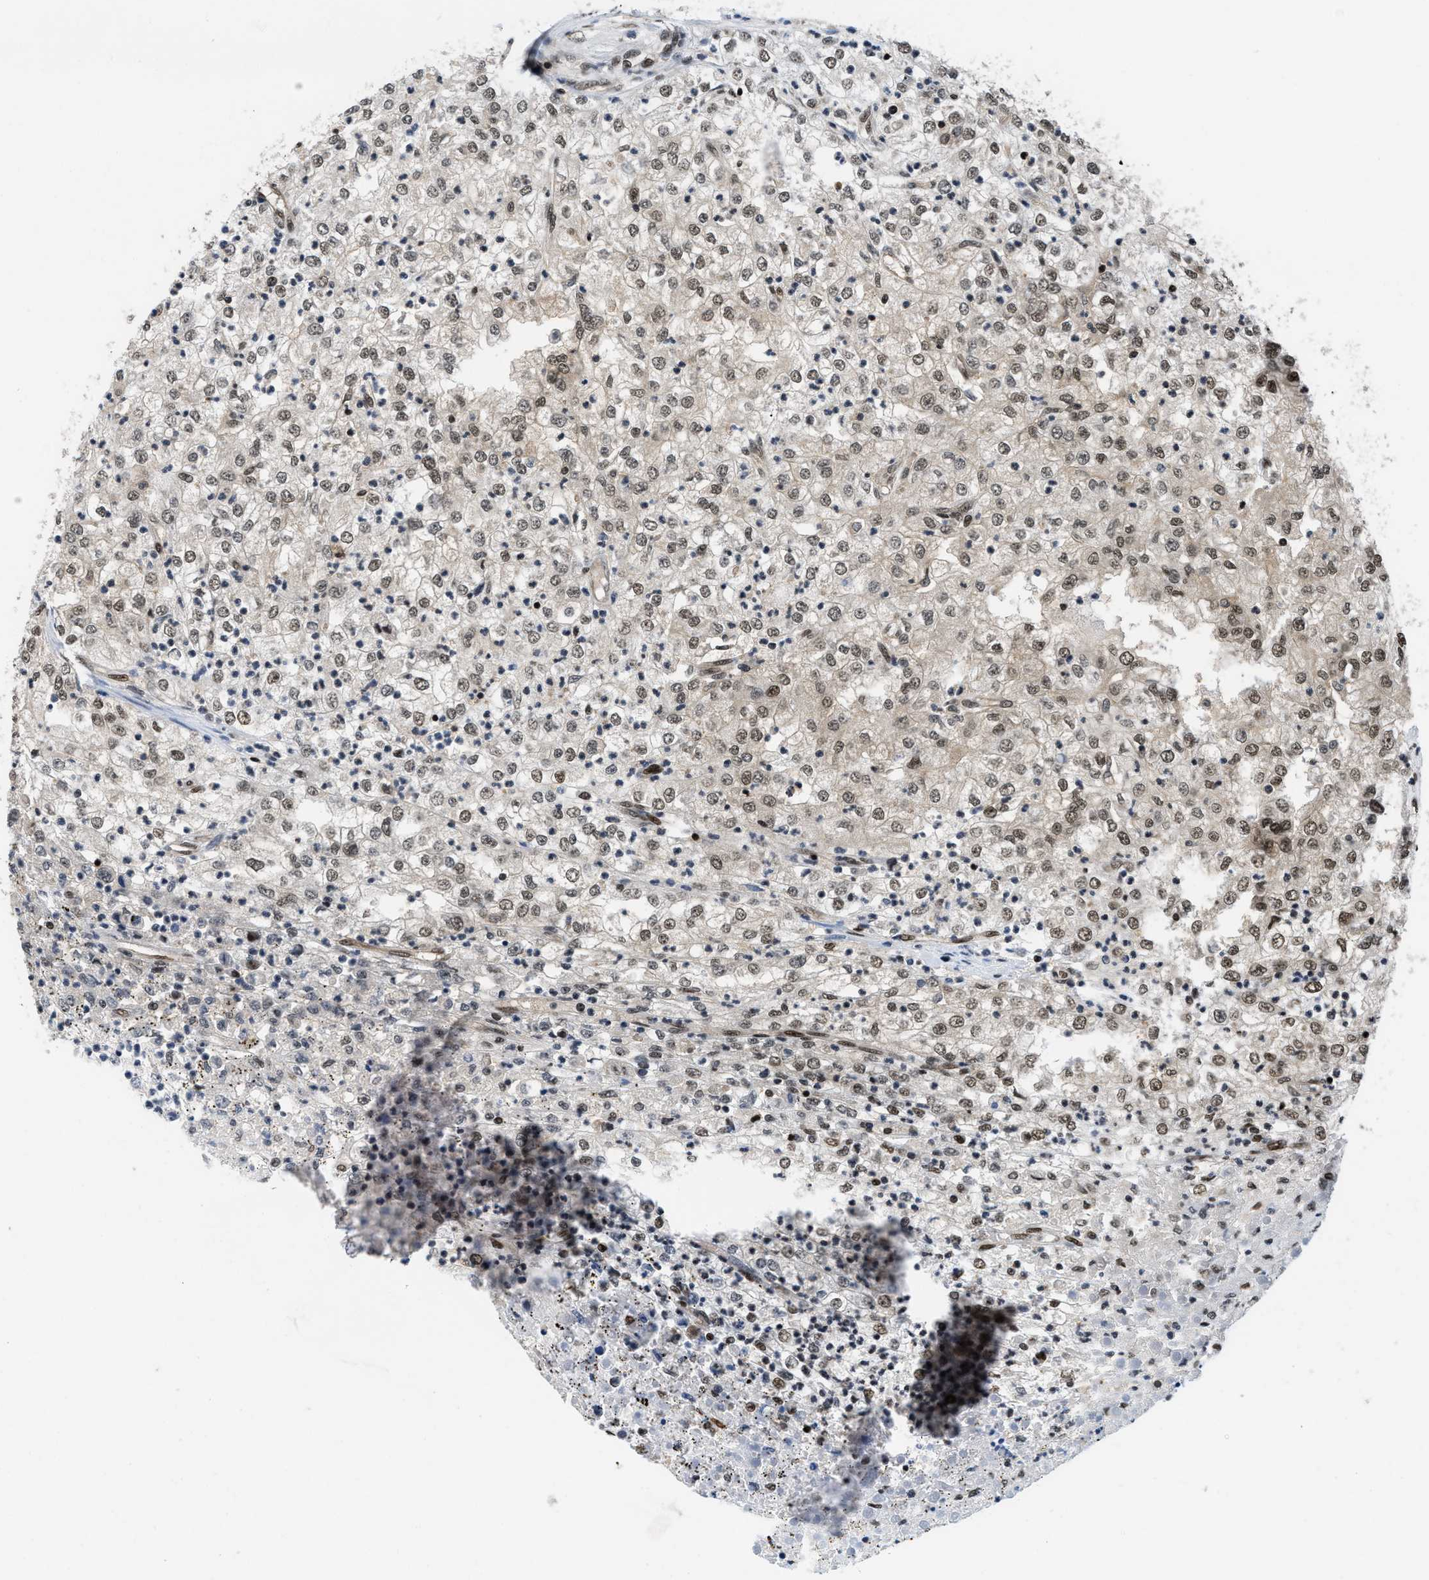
{"staining": {"intensity": "moderate", "quantity": ">75%", "location": "nuclear"}, "tissue": "renal cancer", "cell_type": "Tumor cells", "image_type": "cancer", "snomed": [{"axis": "morphology", "description": "Adenocarcinoma, NOS"}, {"axis": "topography", "description": "Kidney"}], "caption": "Human adenocarcinoma (renal) stained with a brown dye reveals moderate nuclear positive staining in about >75% of tumor cells.", "gene": "SAFB", "patient": {"sex": "female", "age": 54}}